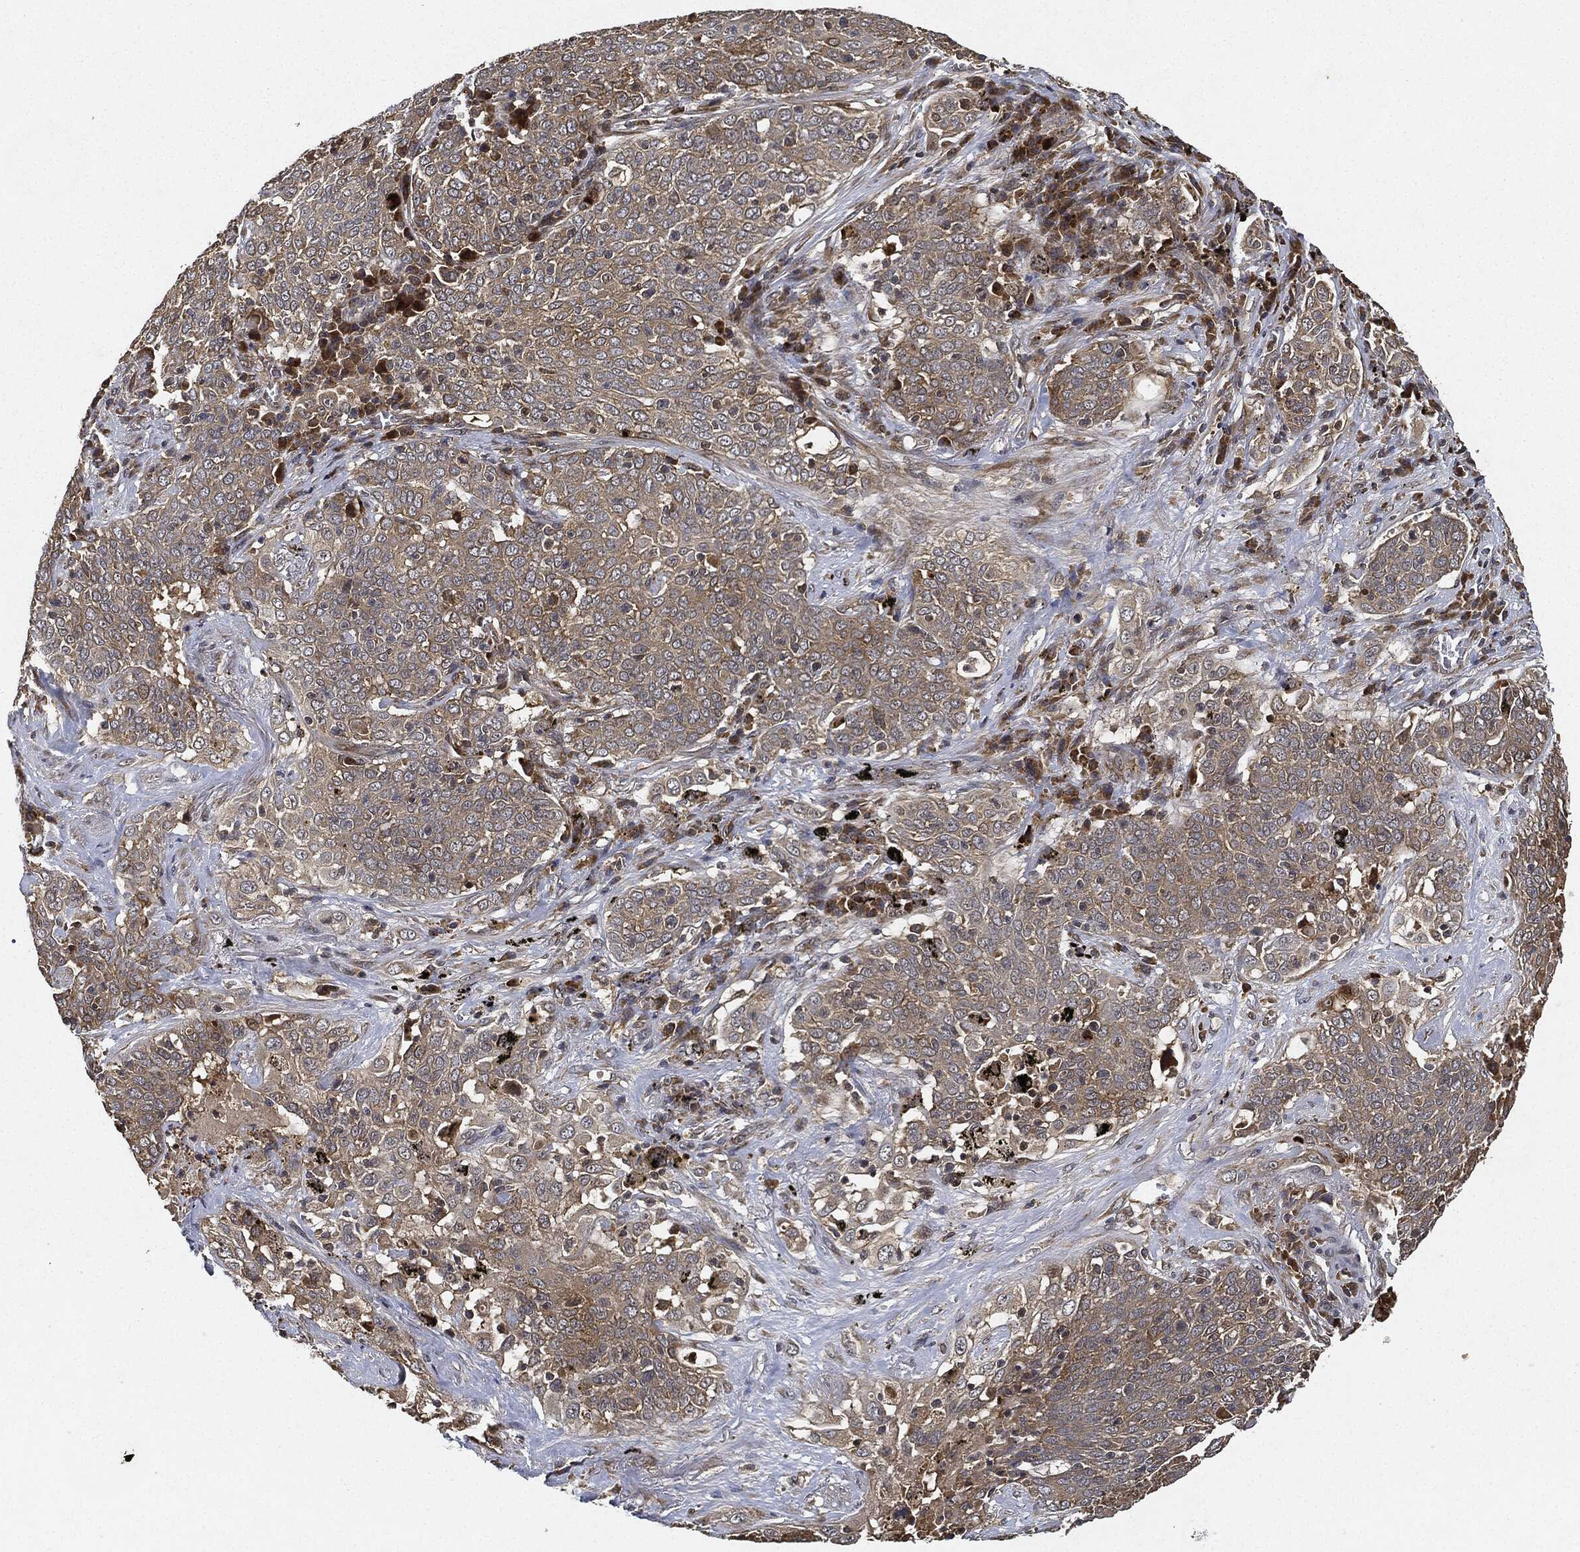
{"staining": {"intensity": "weak", "quantity": "<25%", "location": "cytoplasmic/membranous"}, "tissue": "lung cancer", "cell_type": "Tumor cells", "image_type": "cancer", "snomed": [{"axis": "morphology", "description": "Squamous cell carcinoma, NOS"}, {"axis": "topography", "description": "Lung"}], "caption": "Tumor cells are negative for brown protein staining in lung cancer (squamous cell carcinoma).", "gene": "MLST8", "patient": {"sex": "male", "age": 82}}